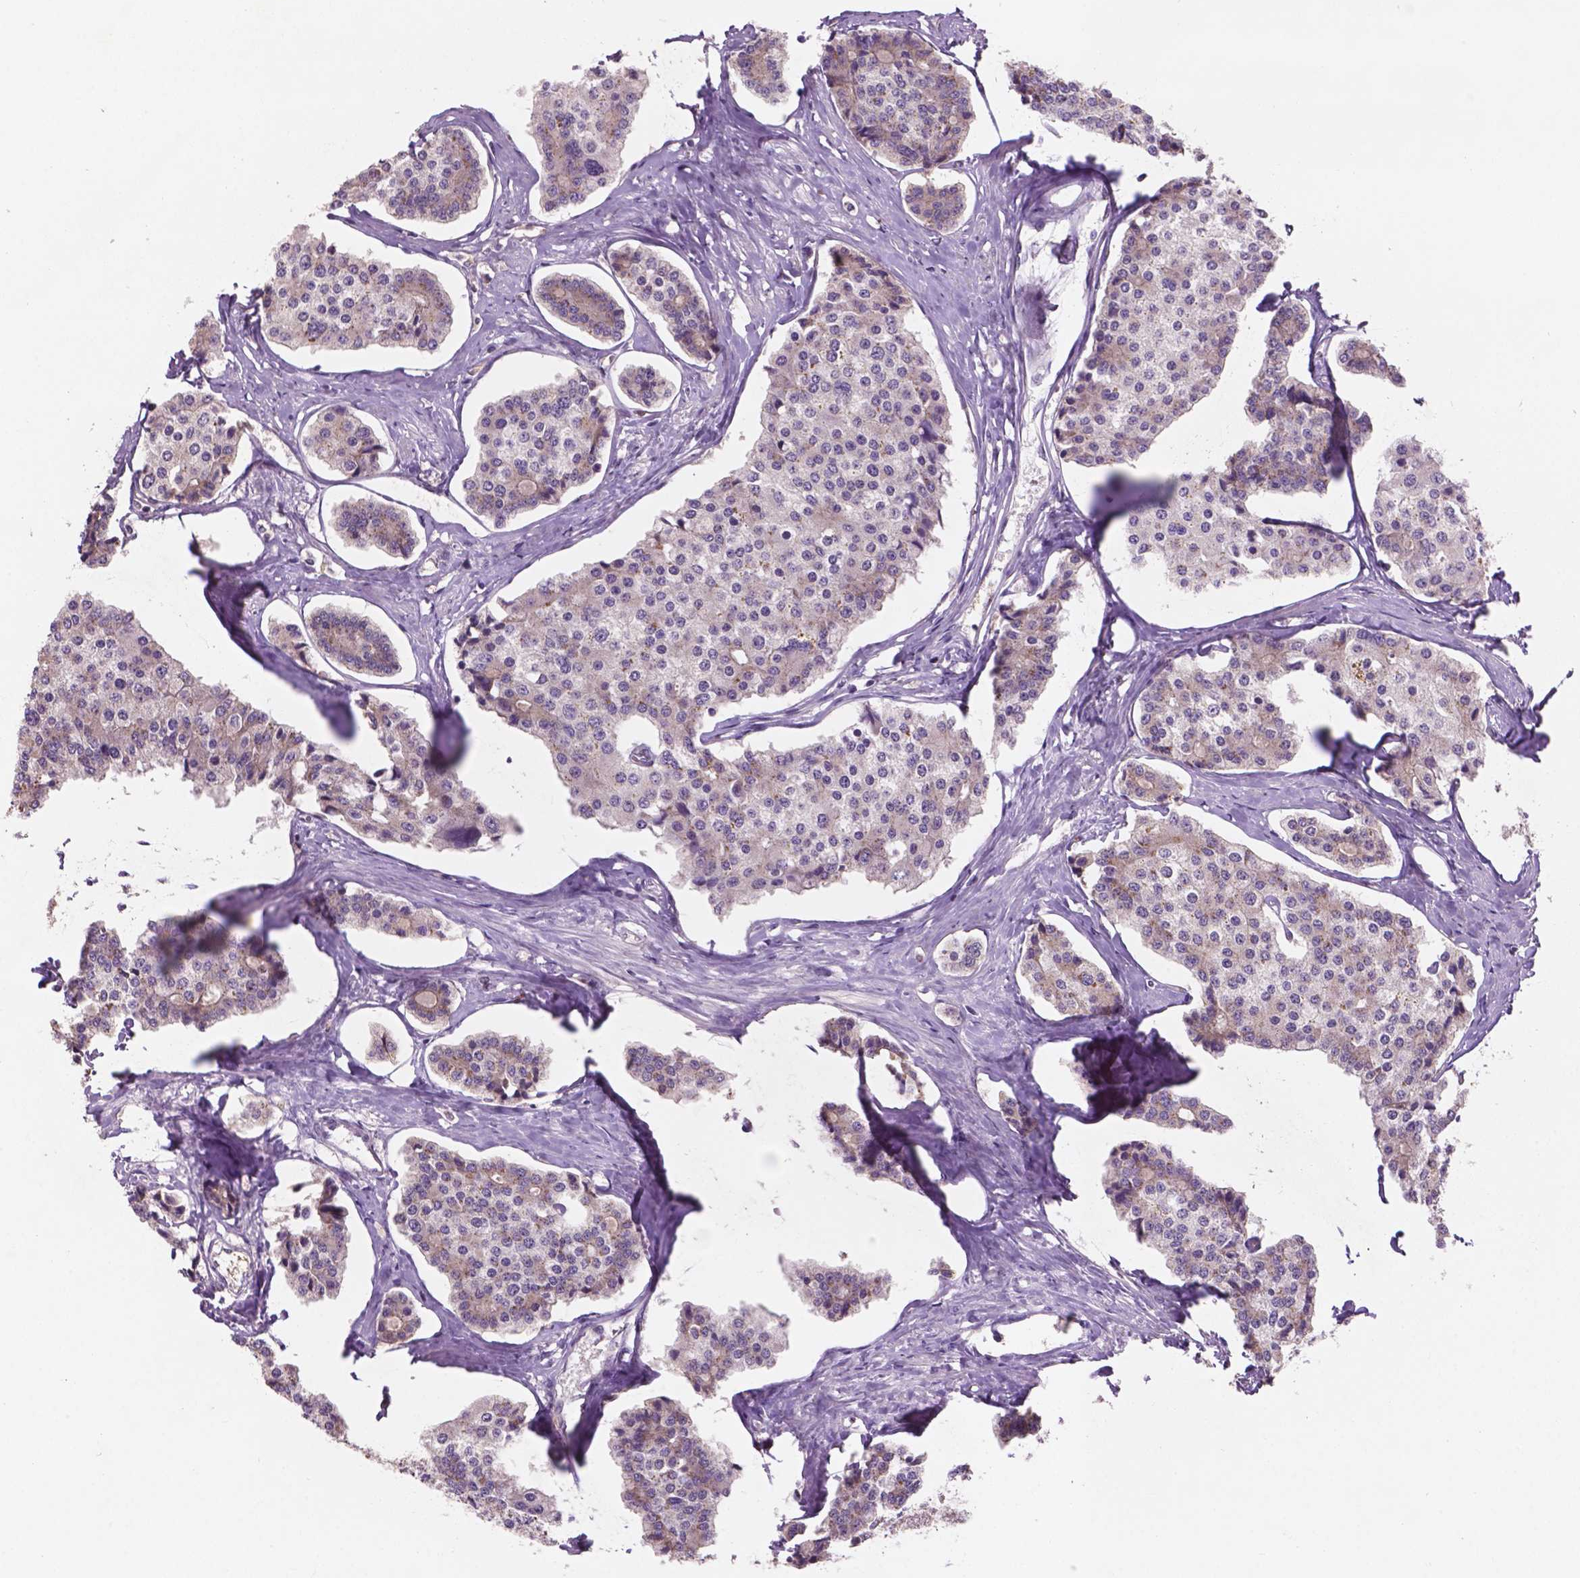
{"staining": {"intensity": "weak", "quantity": "<25%", "location": "cytoplasmic/membranous"}, "tissue": "carcinoid", "cell_type": "Tumor cells", "image_type": "cancer", "snomed": [{"axis": "morphology", "description": "Carcinoid, malignant, NOS"}, {"axis": "topography", "description": "Small intestine"}], "caption": "Immunohistochemistry photomicrograph of neoplastic tissue: carcinoid stained with DAB shows no significant protein positivity in tumor cells.", "gene": "GXYLT2", "patient": {"sex": "female", "age": 65}}